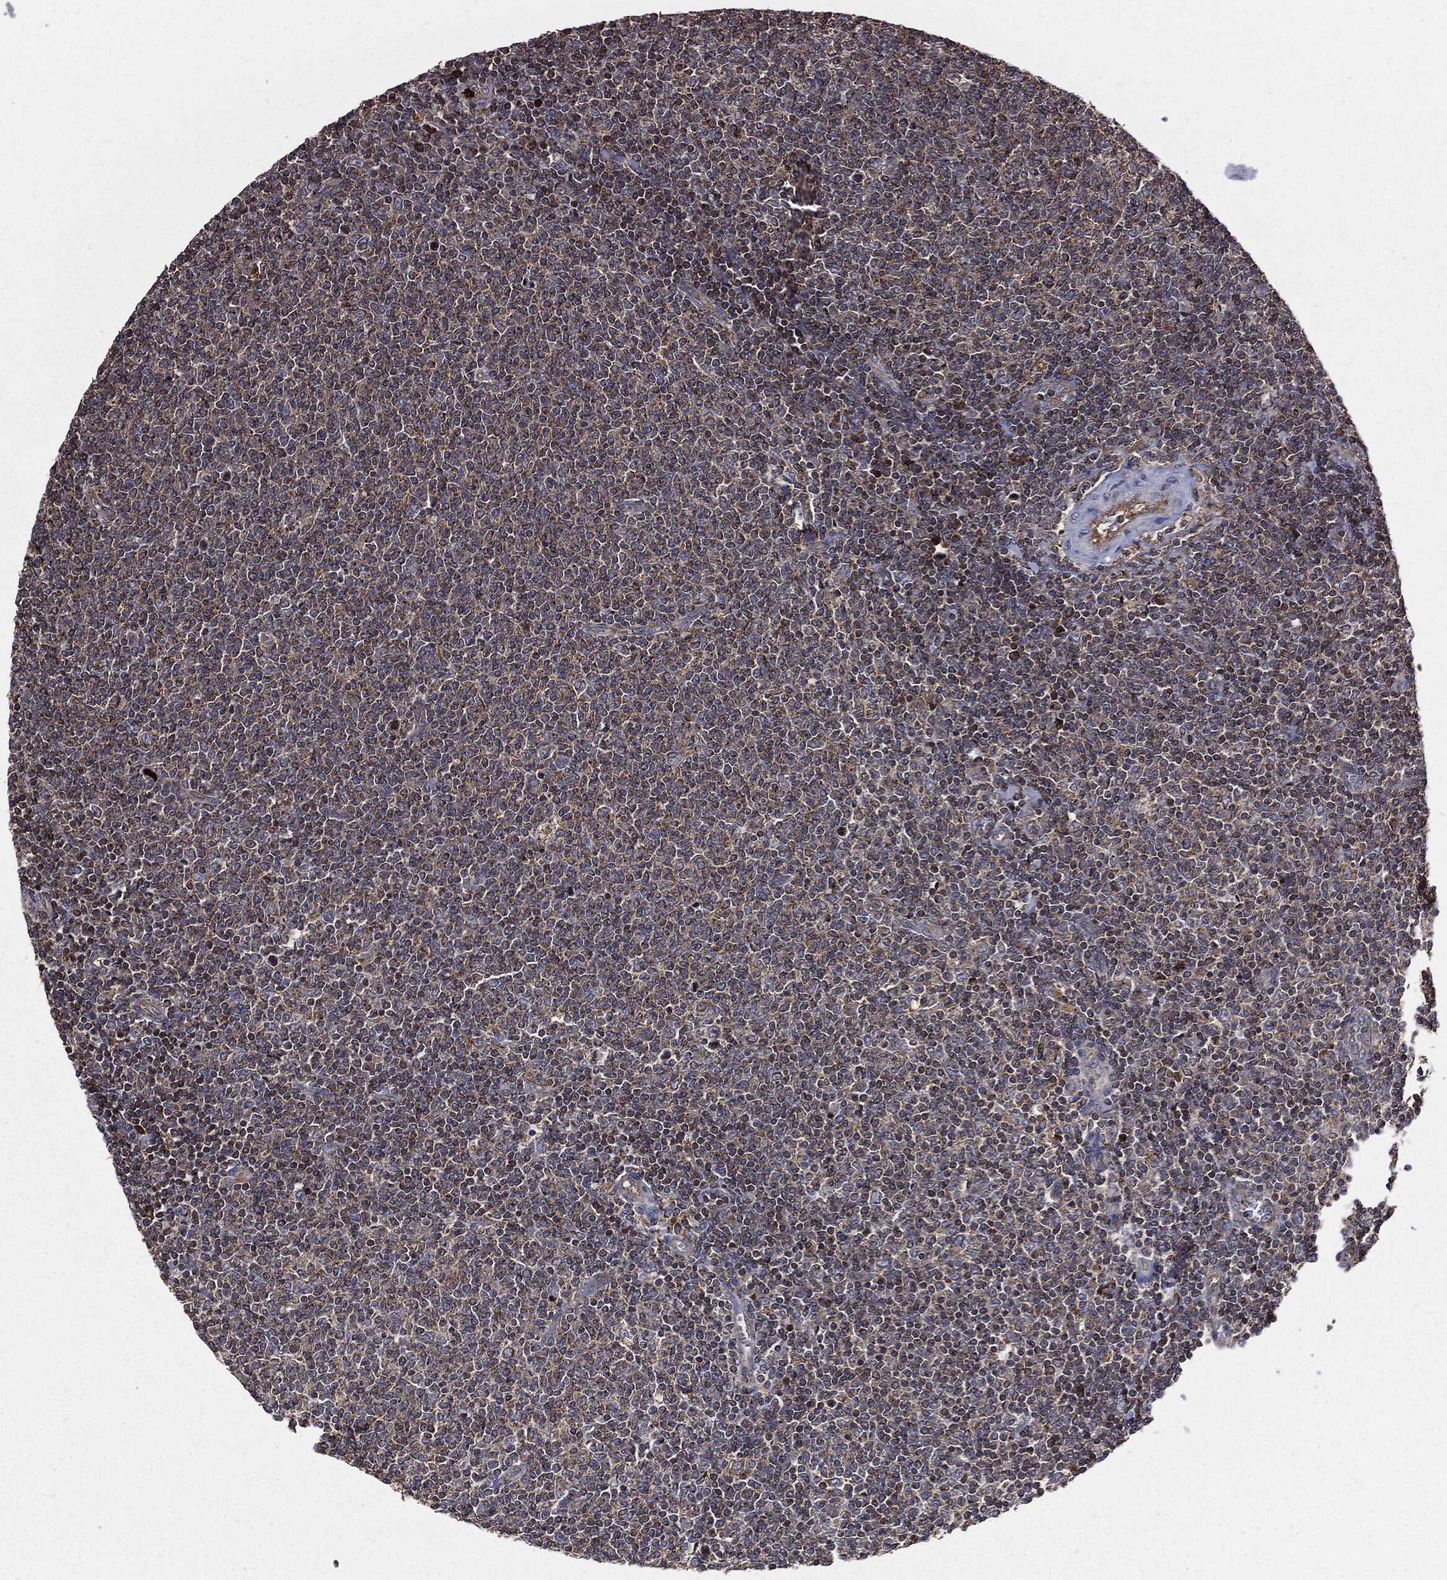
{"staining": {"intensity": "moderate", "quantity": "<25%", "location": "cytoplasmic/membranous"}, "tissue": "lymphoma", "cell_type": "Tumor cells", "image_type": "cancer", "snomed": [{"axis": "morphology", "description": "Malignant lymphoma, non-Hodgkin's type, Low grade"}, {"axis": "topography", "description": "Lymph node"}], "caption": "Malignant lymphoma, non-Hodgkin's type (low-grade) was stained to show a protein in brown. There is low levels of moderate cytoplasmic/membranous expression in about <25% of tumor cells. (Brightfield microscopy of DAB IHC at high magnification).", "gene": "PDCD6IP", "patient": {"sex": "male", "age": 52}}